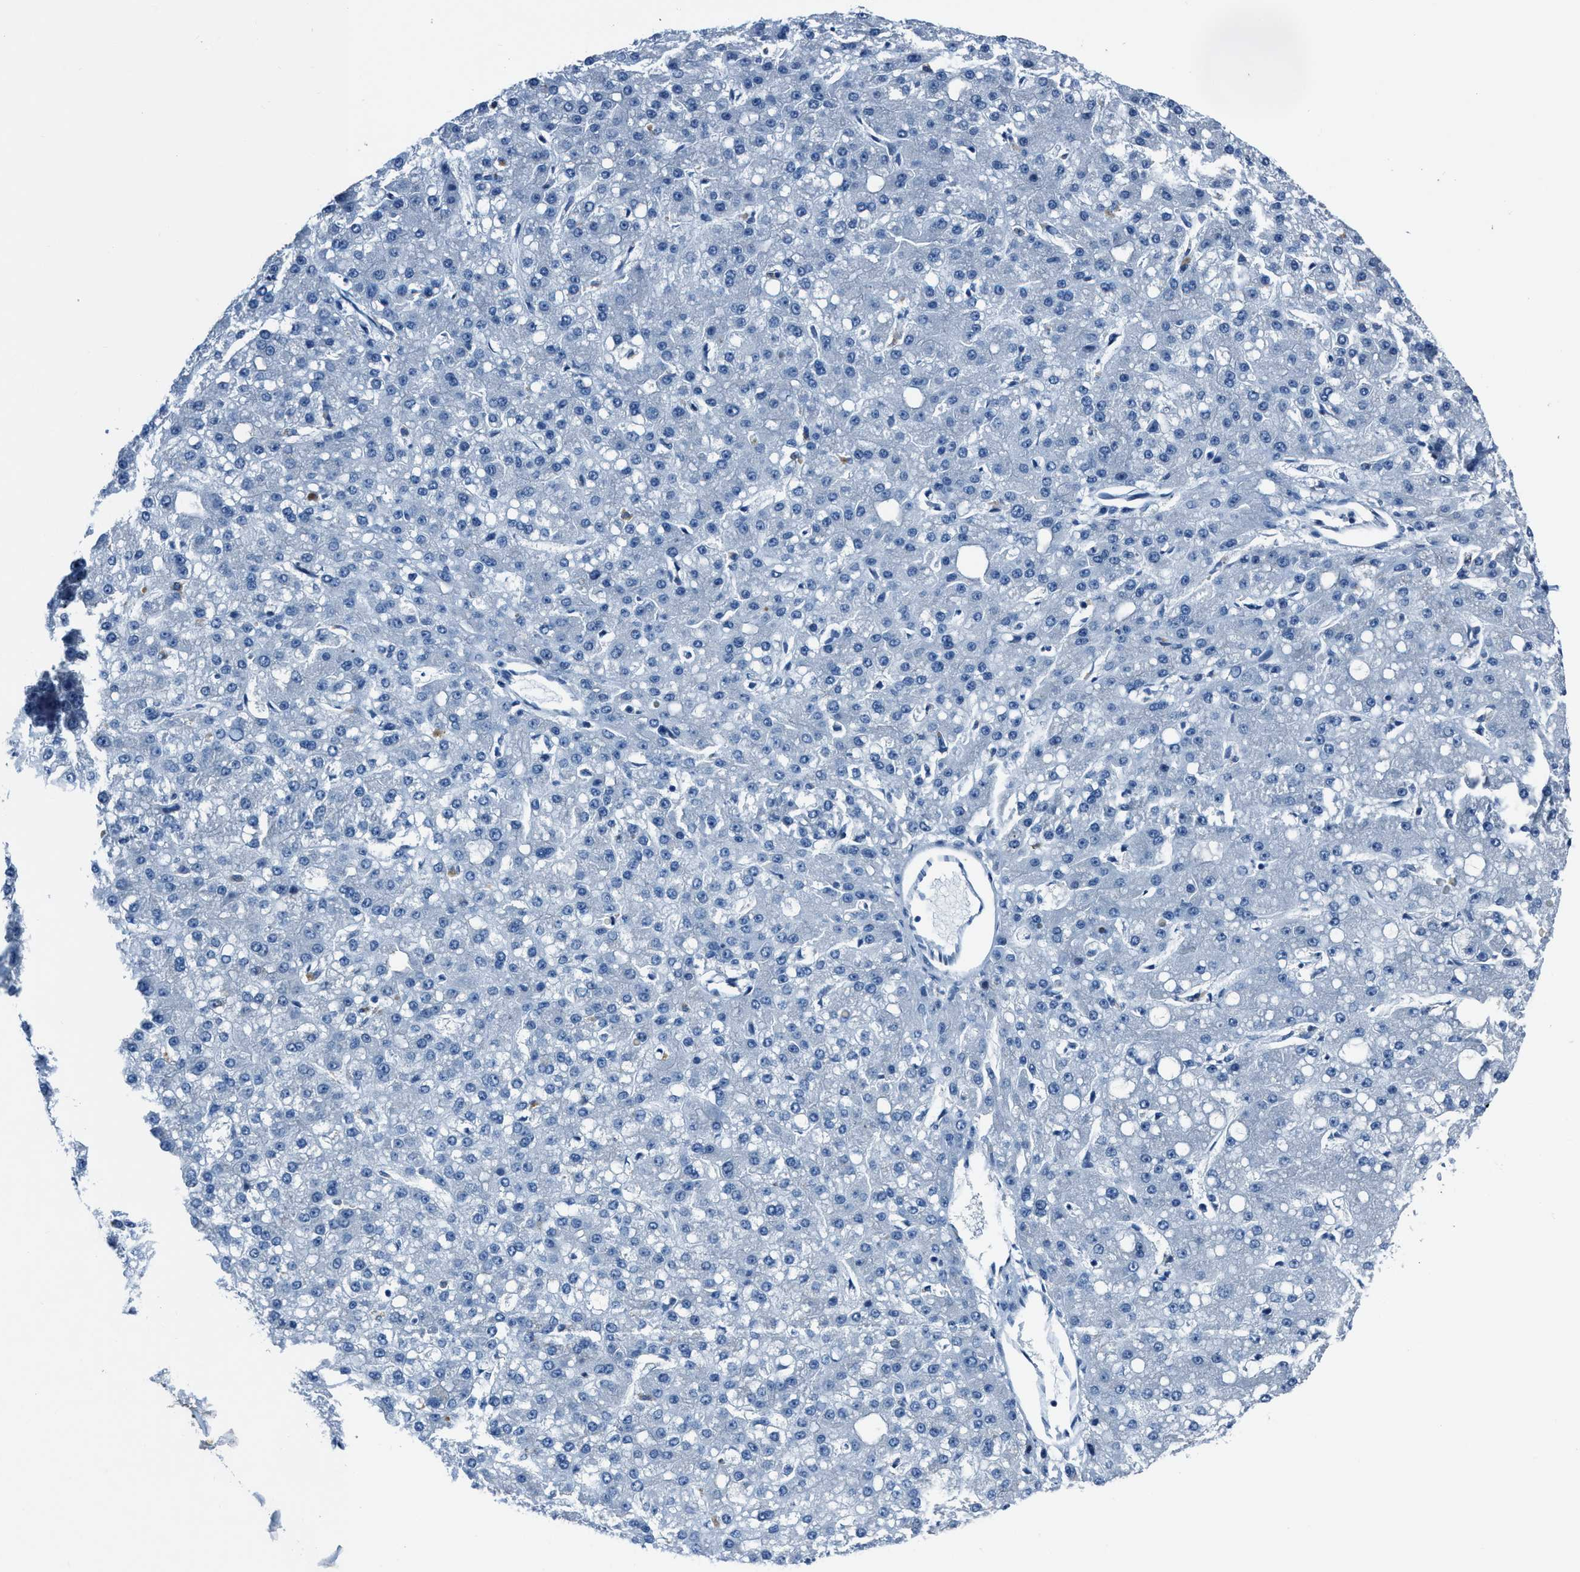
{"staining": {"intensity": "negative", "quantity": "none", "location": "none"}, "tissue": "liver cancer", "cell_type": "Tumor cells", "image_type": "cancer", "snomed": [{"axis": "morphology", "description": "Carcinoma, Hepatocellular, NOS"}, {"axis": "topography", "description": "Liver"}], "caption": "IHC micrograph of liver cancer stained for a protein (brown), which demonstrates no expression in tumor cells. (DAB IHC visualized using brightfield microscopy, high magnification).", "gene": "DUSP19", "patient": {"sex": "male", "age": 67}}